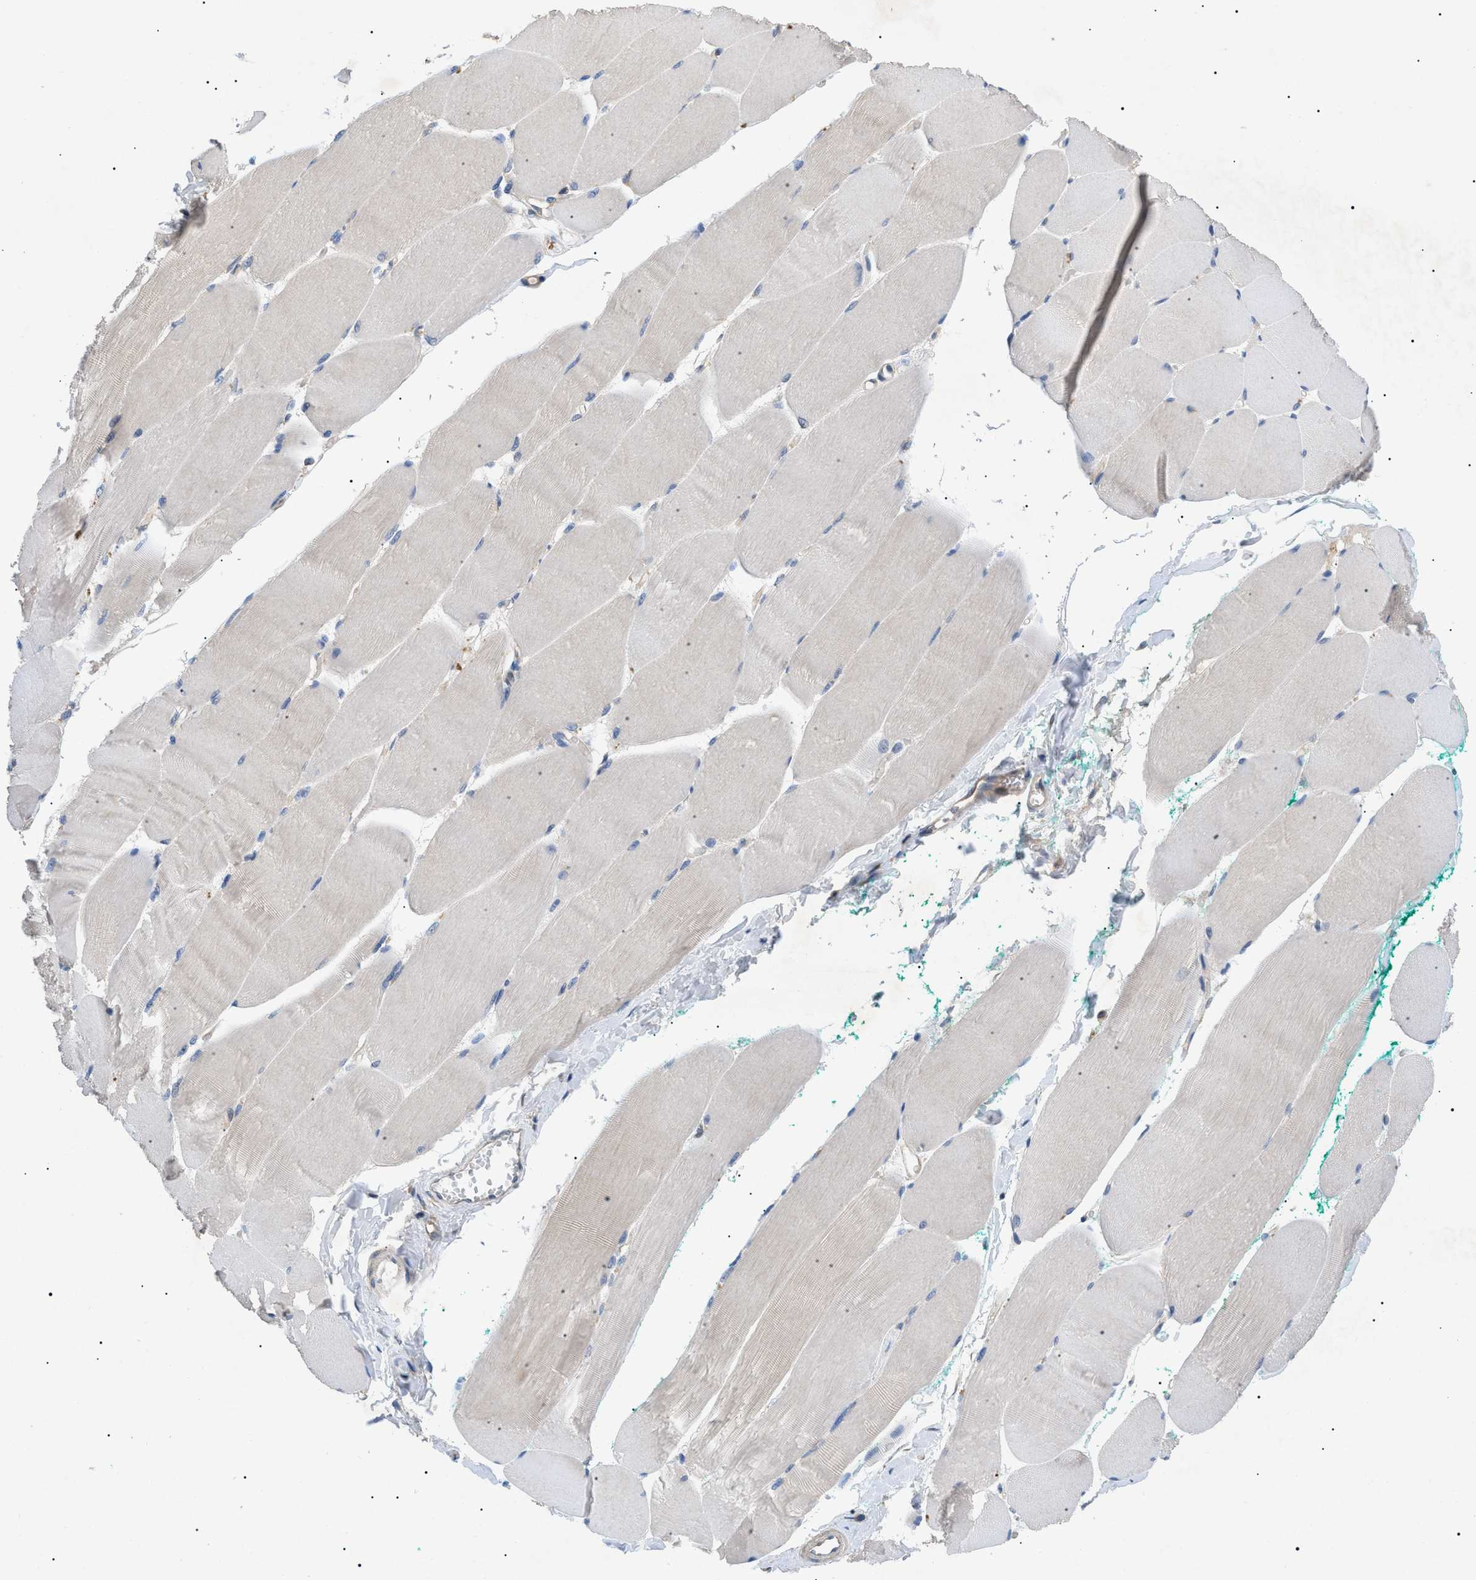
{"staining": {"intensity": "negative", "quantity": "none", "location": "none"}, "tissue": "skeletal muscle", "cell_type": "Myocytes", "image_type": "normal", "snomed": [{"axis": "morphology", "description": "Normal tissue, NOS"}, {"axis": "morphology", "description": "Squamous cell carcinoma, NOS"}, {"axis": "topography", "description": "Skeletal muscle"}], "caption": "This image is of benign skeletal muscle stained with immunohistochemistry (IHC) to label a protein in brown with the nuclei are counter-stained blue. There is no expression in myocytes. Brightfield microscopy of immunohistochemistry (IHC) stained with DAB (brown) and hematoxylin (blue), captured at high magnification.", "gene": "RIPK1", "patient": {"sex": "male", "age": 51}}